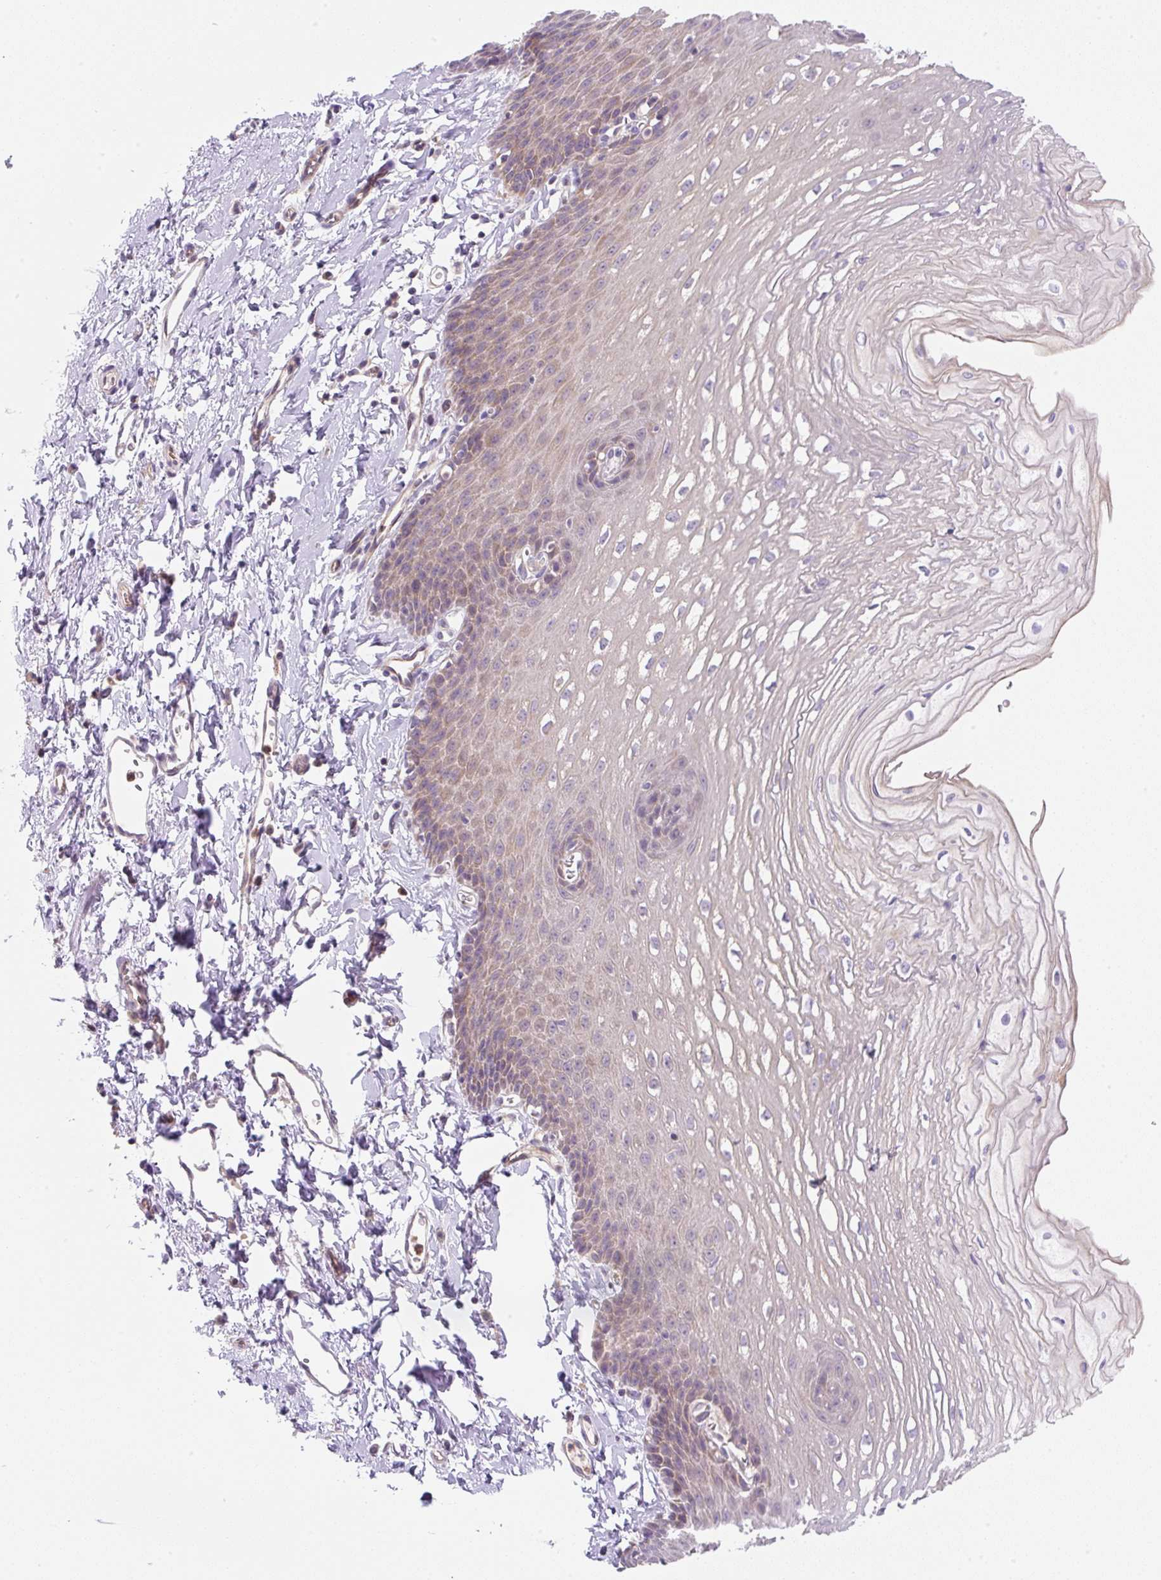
{"staining": {"intensity": "moderate", "quantity": "25%-75%", "location": "cytoplasmic/membranous"}, "tissue": "esophagus", "cell_type": "Squamous epithelial cells", "image_type": "normal", "snomed": [{"axis": "morphology", "description": "Normal tissue, NOS"}, {"axis": "topography", "description": "Esophagus"}], "caption": "About 25%-75% of squamous epithelial cells in benign human esophagus display moderate cytoplasmic/membranous protein staining as visualized by brown immunohistochemical staining.", "gene": "OMA1", "patient": {"sex": "male", "age": 70}}